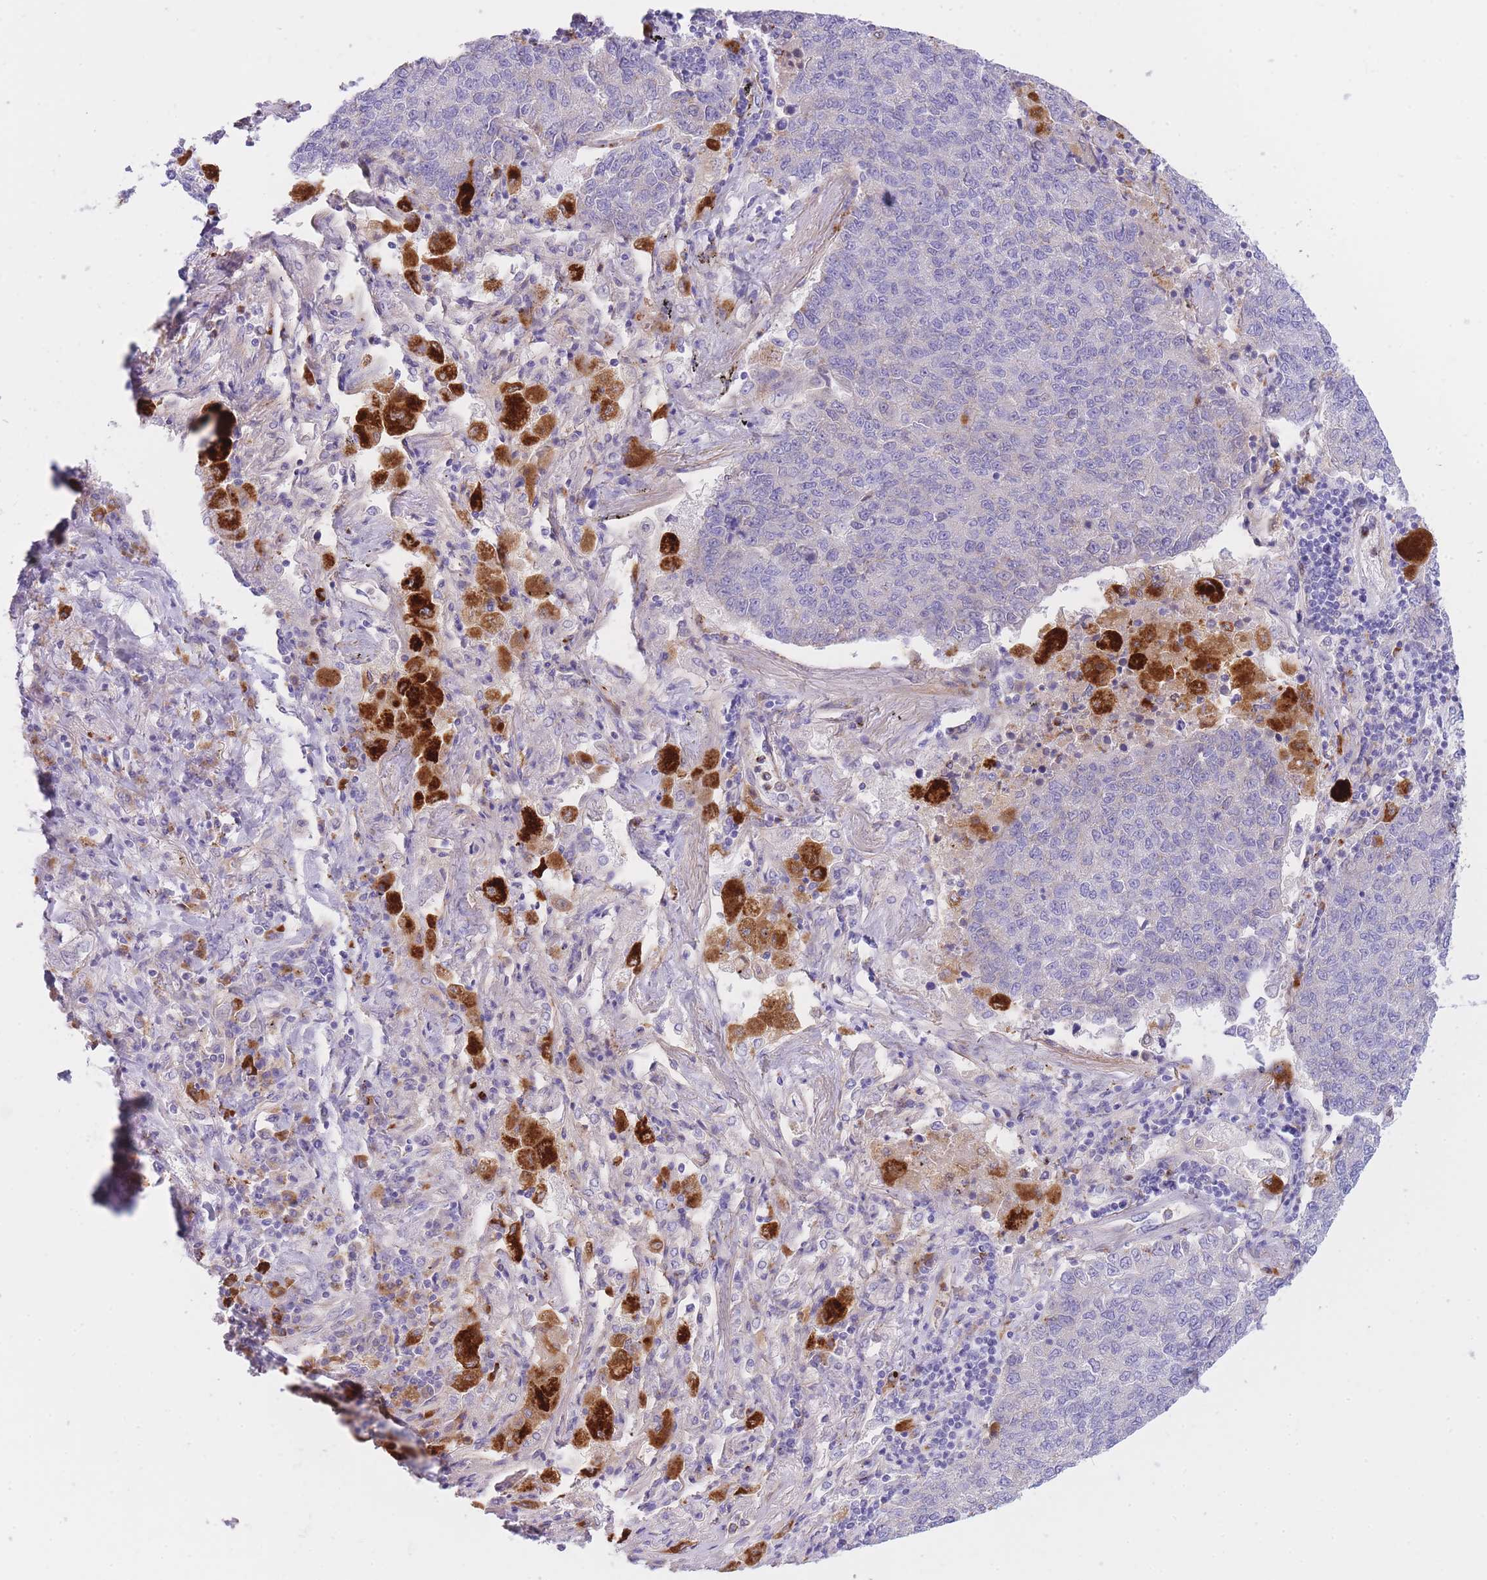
{"staining": {"intensity": "weak", "quantity": "<25%", "location": "cytoplasmic/membranous"}, "tissue": "lung cancer", "cell_type": "Tumor cells", "image_type": "cancer", "snomed": [{"axis": "morphology", "description": "Adenocarcinoma, NOS"}, {"axis": "topography", "description": "Lung"}], "caption": "This is an immunohistochemistry histopathology image of human lung adenocarcinoma. There is no staining in tumor cells.", "gene": "PLBD1", "patient": {"sex": "male", "age": 49}}